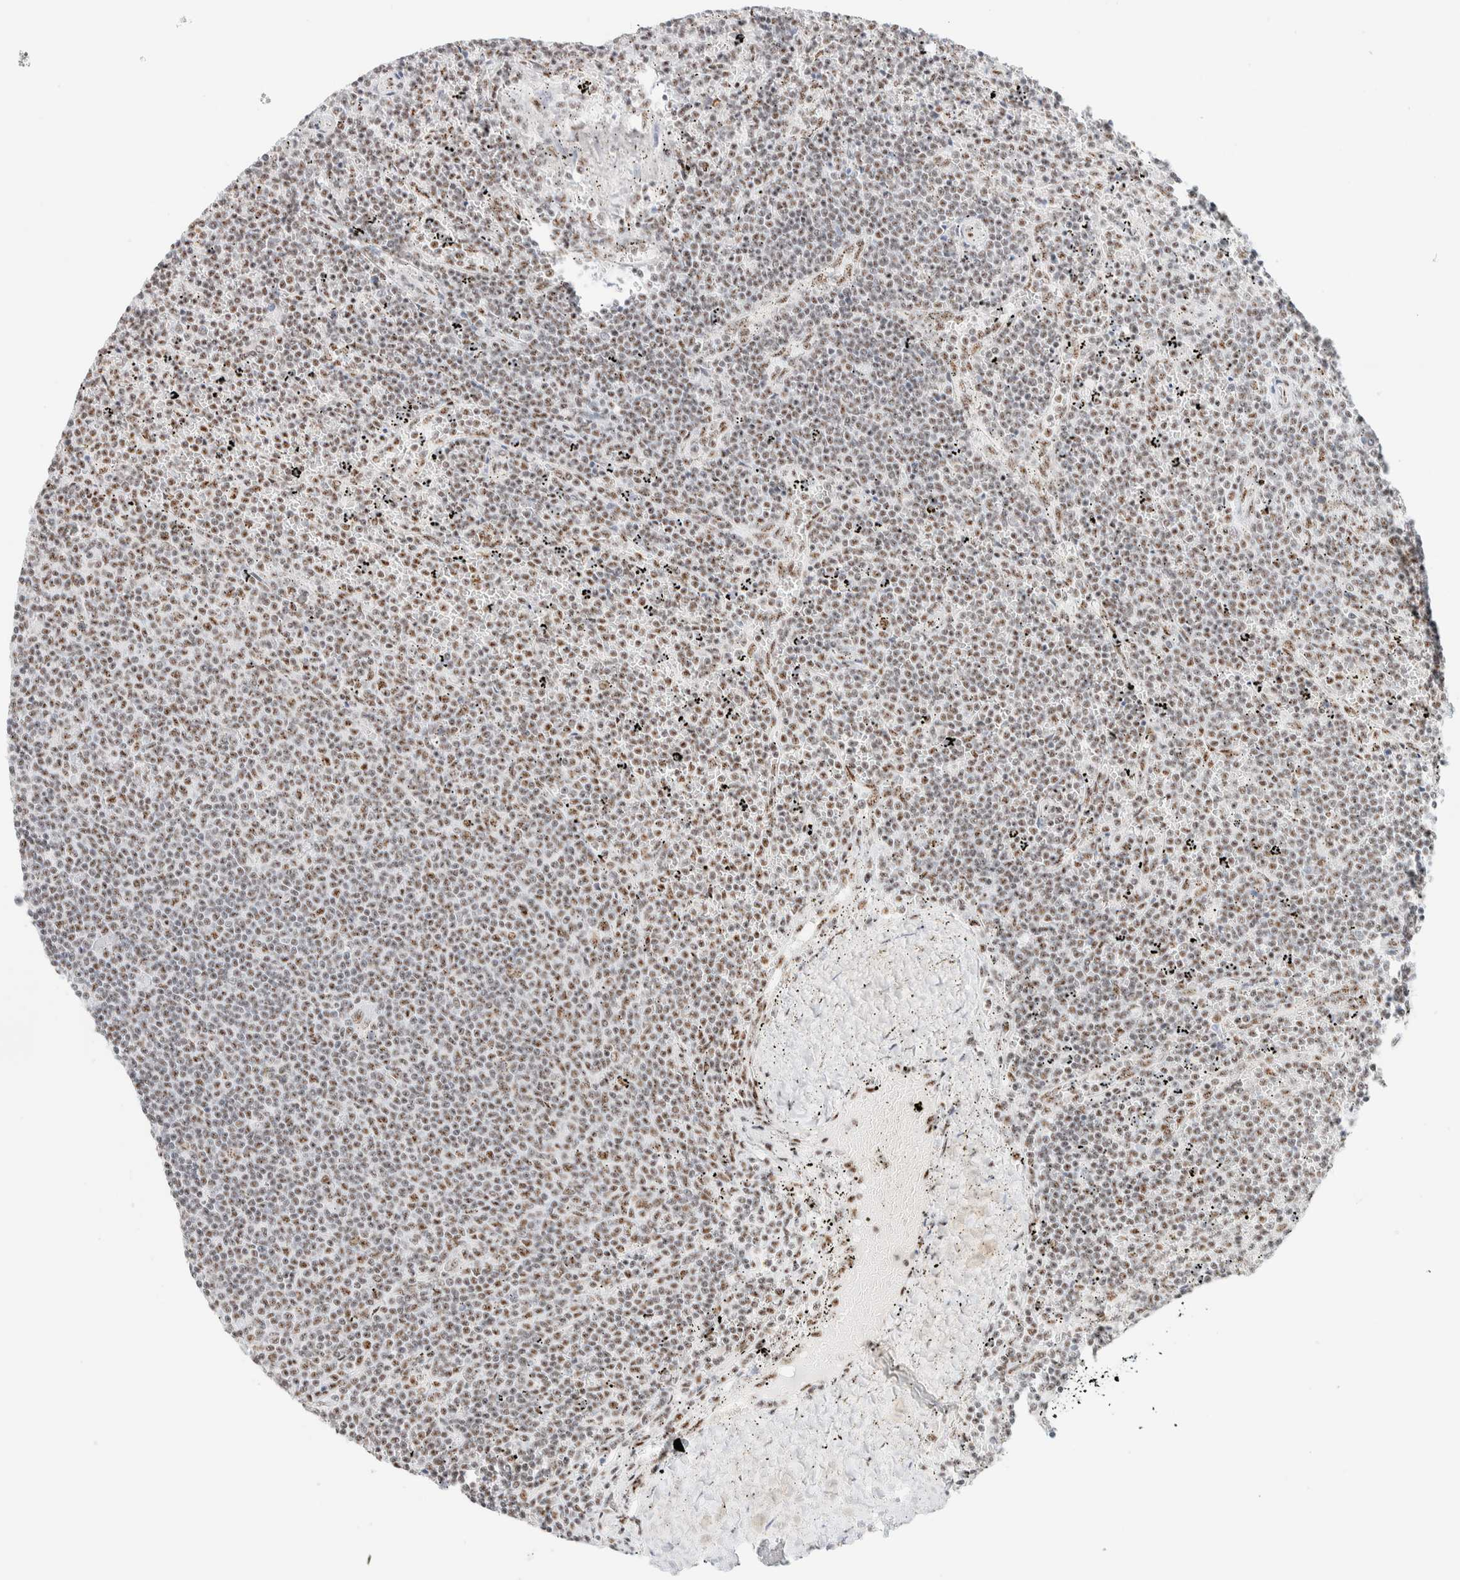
{"staining": {"intensity": "weak", "quantity": ">75%", "location": "nuclear"}, "tissue": "lymphoma", "cell_type": "Tumor cells", "image_type": "cancer", "snomed": [{"axis": "morphology", "description": "Malignant lymphoma, non-Hodgkin's type, Low grade"}, {"axis": "topography", "description": "Spleen"}], "caption": "Low-grade malignant lymphoma, non-Hodgkin's type stained with a brown dye demonstrates weak nuclear positive positivity in about >75% of tumor cells.", "gene": "SON", "patient": {"sex": "female", "age": 50}}